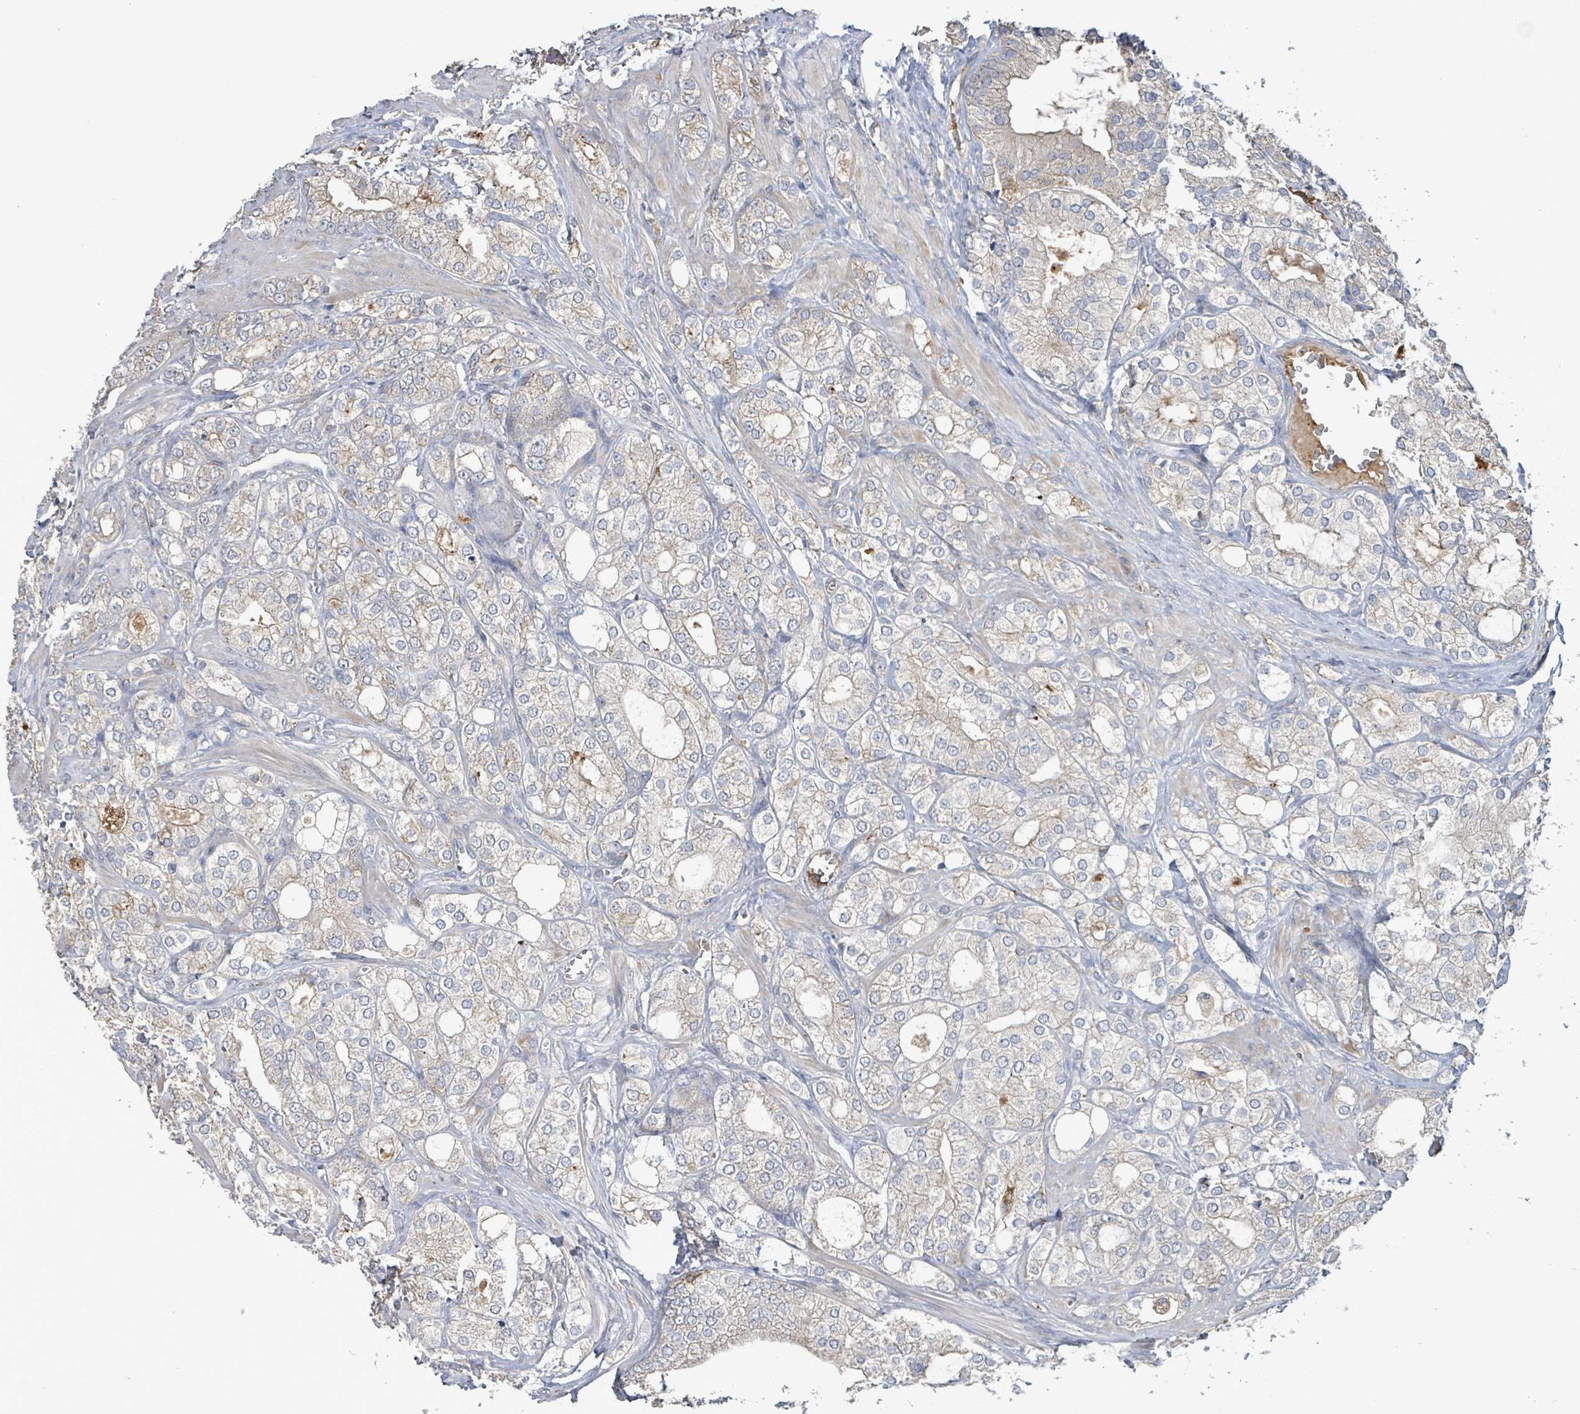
{"staining": {"intensity": "weak", "quantity": "<25%", "location": "cytoplasmic/membranous"}, "tissue": "prostate cancer", "cell_type": "Tumor cells", "image_type": "cancer", "snomed": [{"axis": "morphology", "description": "Adenocarcinoma, High grade"}, {"axis": "topography", "description": "Prostate"}], "caption": "The histopathology image displays no staining of tumor cells in prostate cancer (high-grade adenocarcinoma).", "gene": "PLAAT1", "patient": {"sex": "male", "age": 50}}